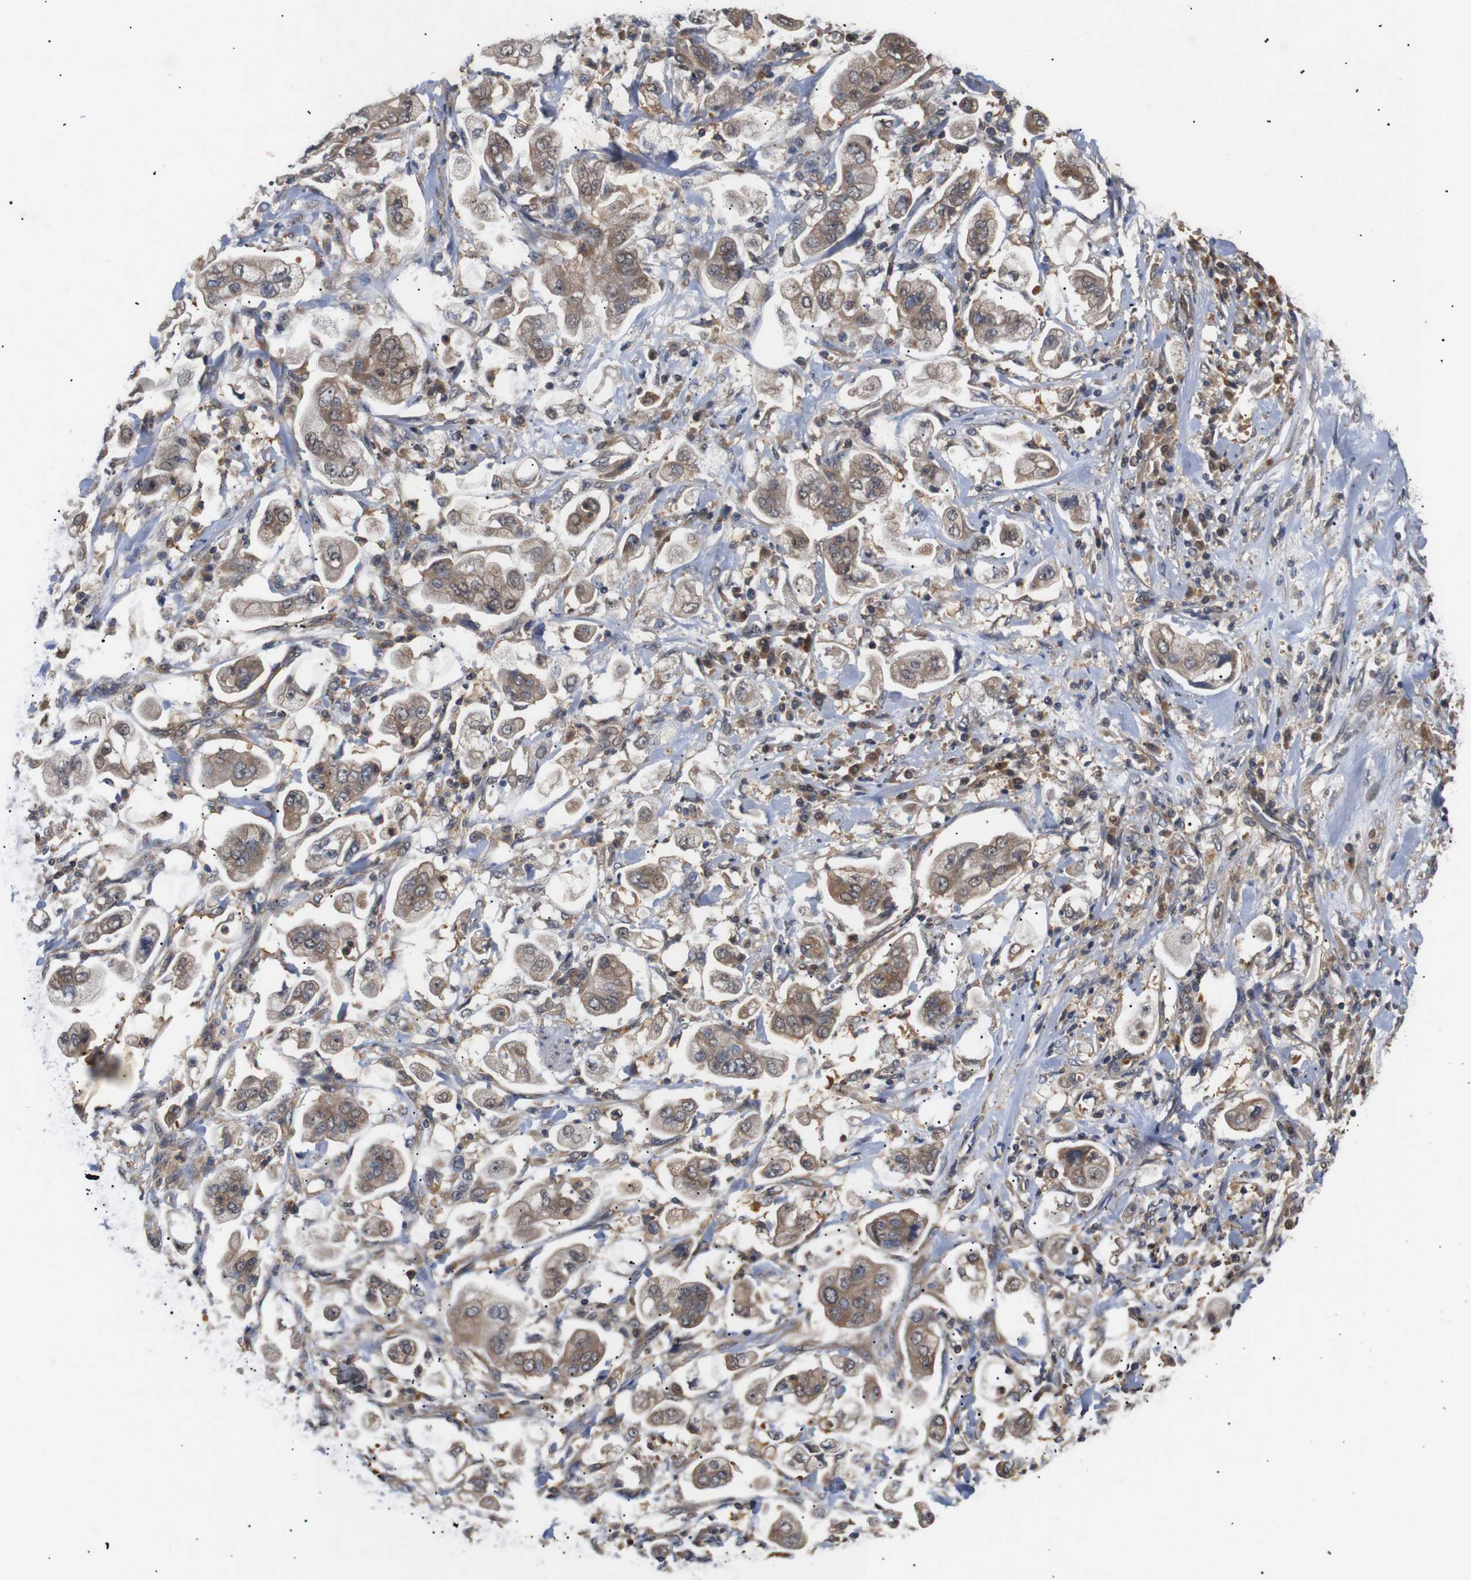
{"staining": {"intensity": "moderate", "quantity": ">75%", "location": "cytoplasmic/membranous"}, "tissue": "stomach cancer", "cell_type": "Tumor cells", "image_type": "cancer", "snomed": [{"axis": "morphology", "description": "Adenocarcinoma, NOS"}, {"axis": "topography", "description": "Stomach"}], "caption": "Brown immunohistochemical staining in stomach cancer (adenocarcinoma) exhibits moderate cytoplasmic/membranous staining in about >75% of tumor cells.", "gene": "DDR1", "patient": {"sex": "male", "age": 62}}